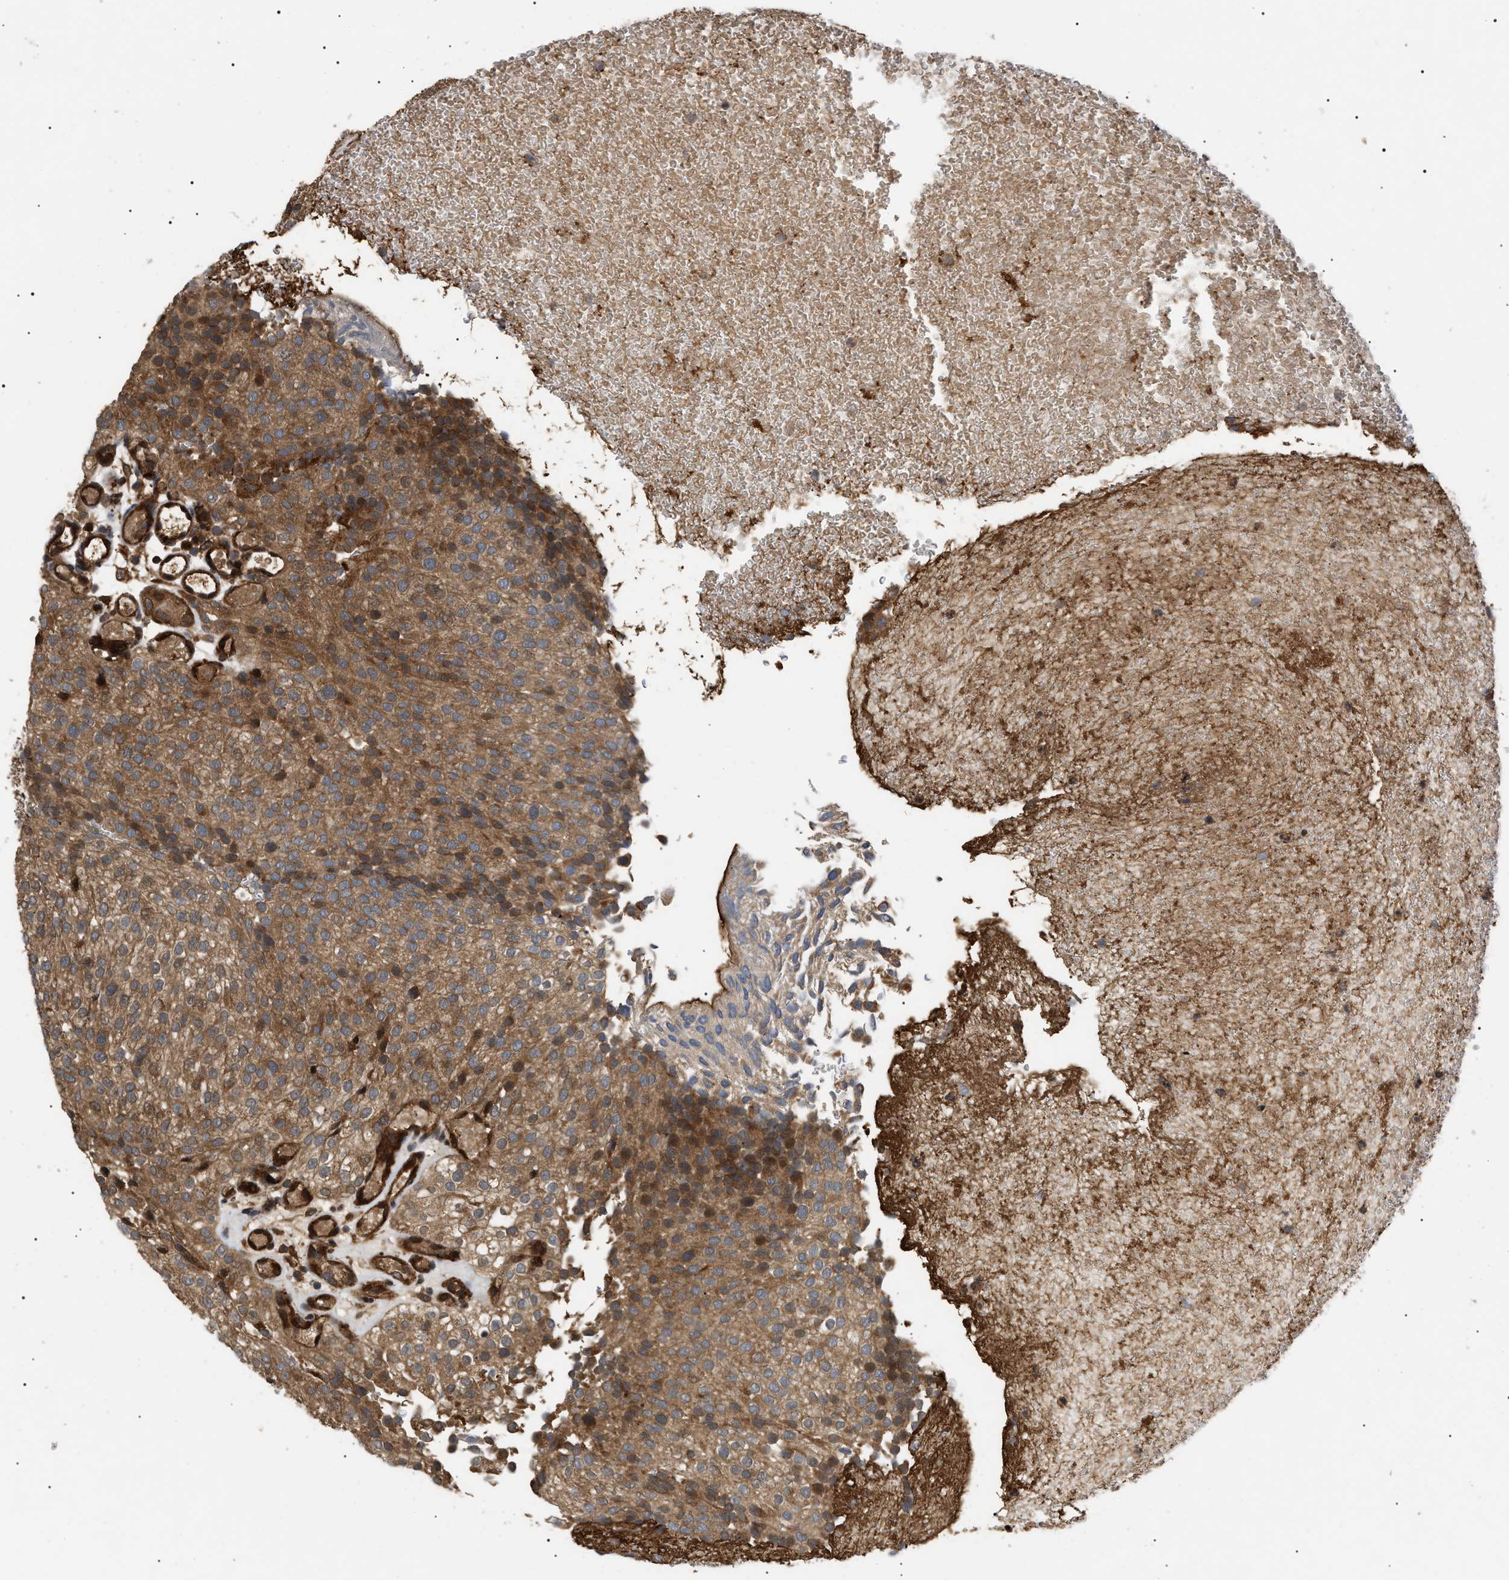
{"staining": {"intensity": "moderate", "quantity": ">75%", "location": "cytoplasmic/membranous,nuclear"}, "tissue": "urothelial cancer", "cell_type": "Tumor cells", "image_type": "cancer", "snomed": [{"axis": "morphology", "description": "Urothelial carcinoma, Low grade"}, {"axis": "topography", "description": "Urinary bladder"}], "caption": "High-magnification brightfield microscopy of urothelial carcinoma (low-grade) stained with DAB (3,3'-diaminobenzidine) (brown) and counterstained with hematoxylin (blue). tumor cells exhibit moderate cytoplasmic/membranous and nuclear positivity is appreciated in approximately>75% of cells.", "gene": "ASTL", "patient": {"sex": "male", "age": 78}}